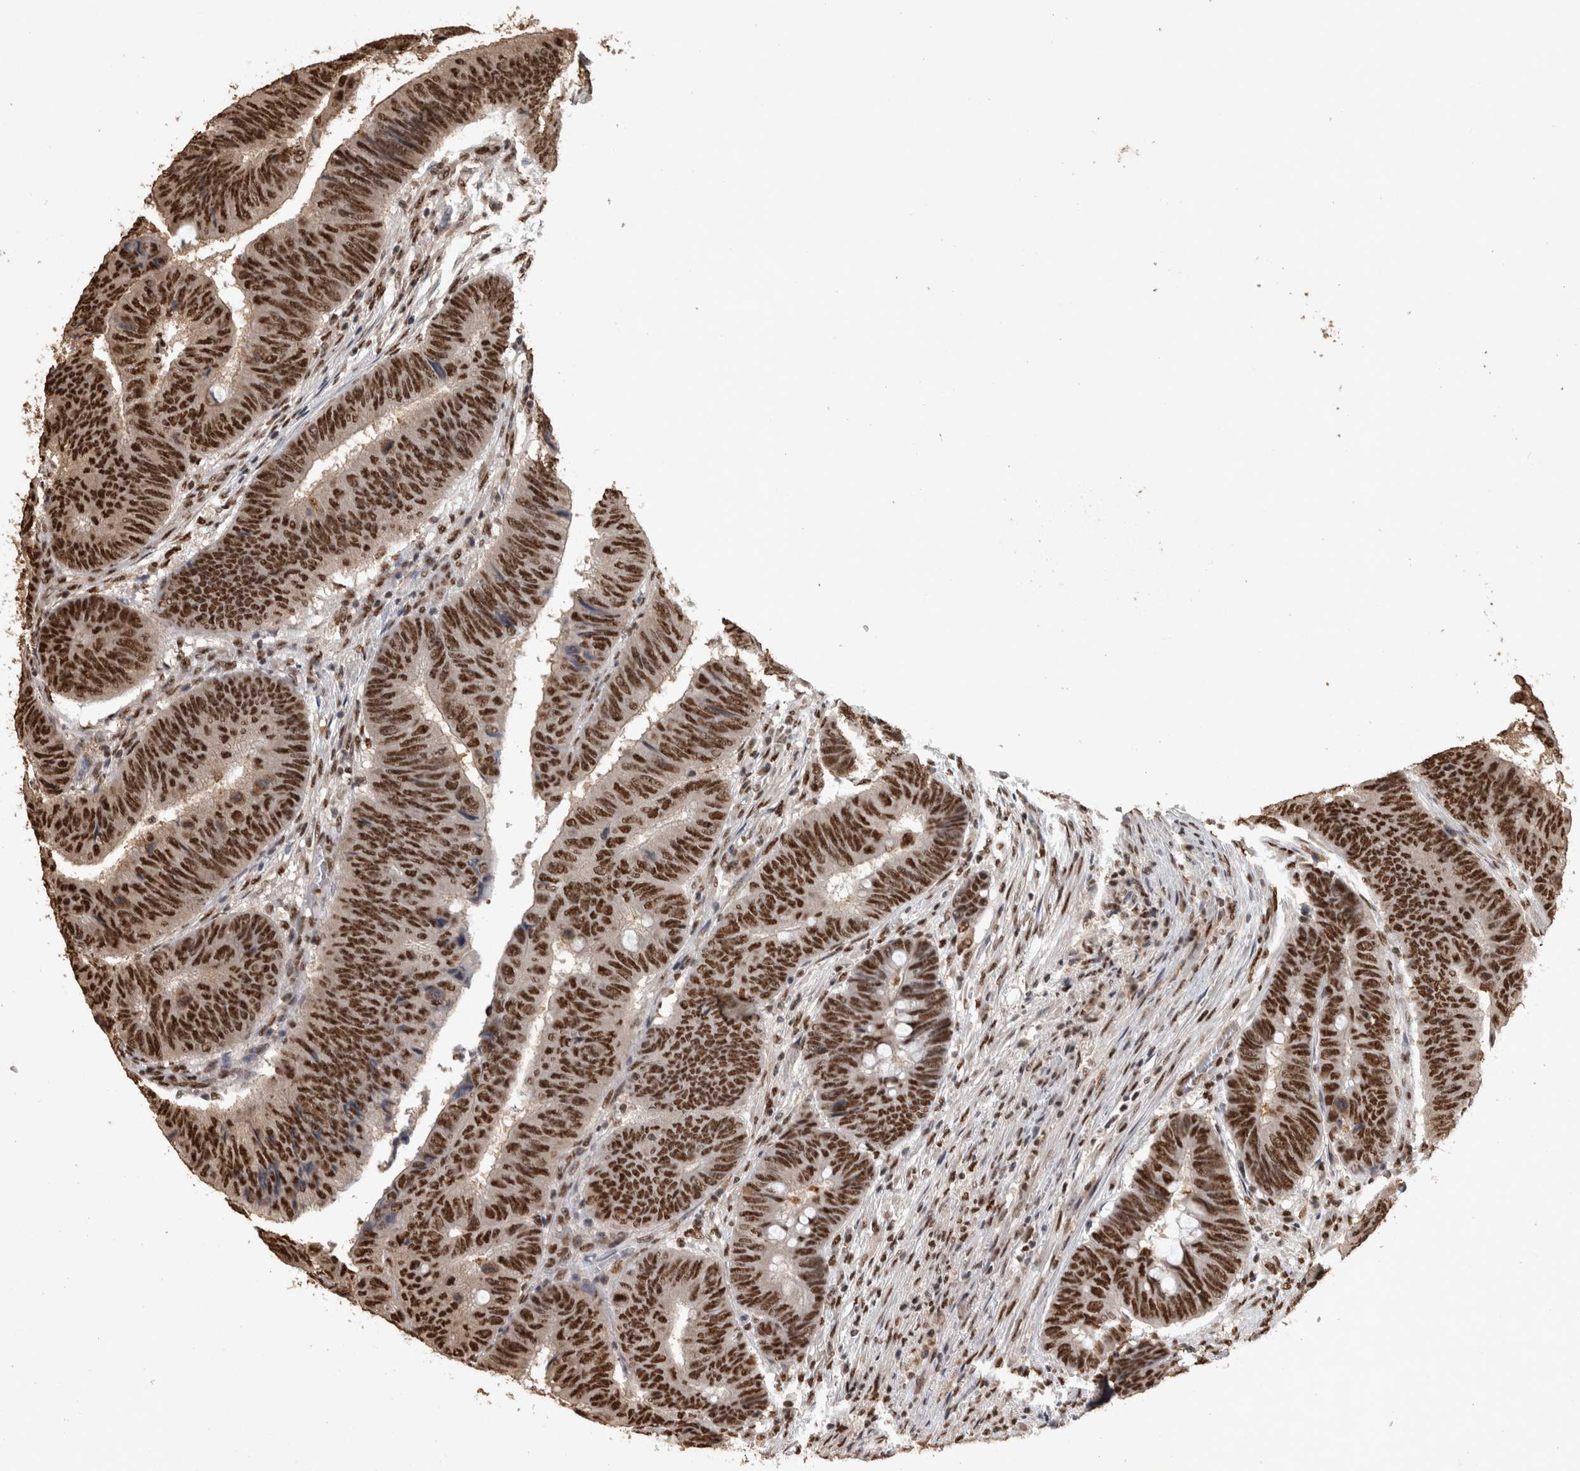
{"staining": {"intensity": "strong", "quantity": ">75%", "location": "nuclear"}, "tissue": "colorectal cancer", "cell_type": "Tumor cells", "image_type": "cancer", "snomed": [{"axis": "morphology", "description": "Normal tissue, NOS"}, {"axis": "morphology", "description": "Adenocarcinoma, NOS"}, {"axis": "topography", "description": "Rectum"}, {"axis": "topography", "description": "Peripheral nerve tissue"}], "caption": "Colorectal cancer (adenocarcinoma) was stained to show a protein in brown. There is high levels of strong nuclear expression in approximately >75% of tumor cells. The staining is performed using DAB (3,3'-diaminobenzidine) brown chromogen to label protein expression. The nuclei are counter-stained blue using hematoxylin.", "gene": "RAD50", "patient": {"sex": "male", "age": 92}}